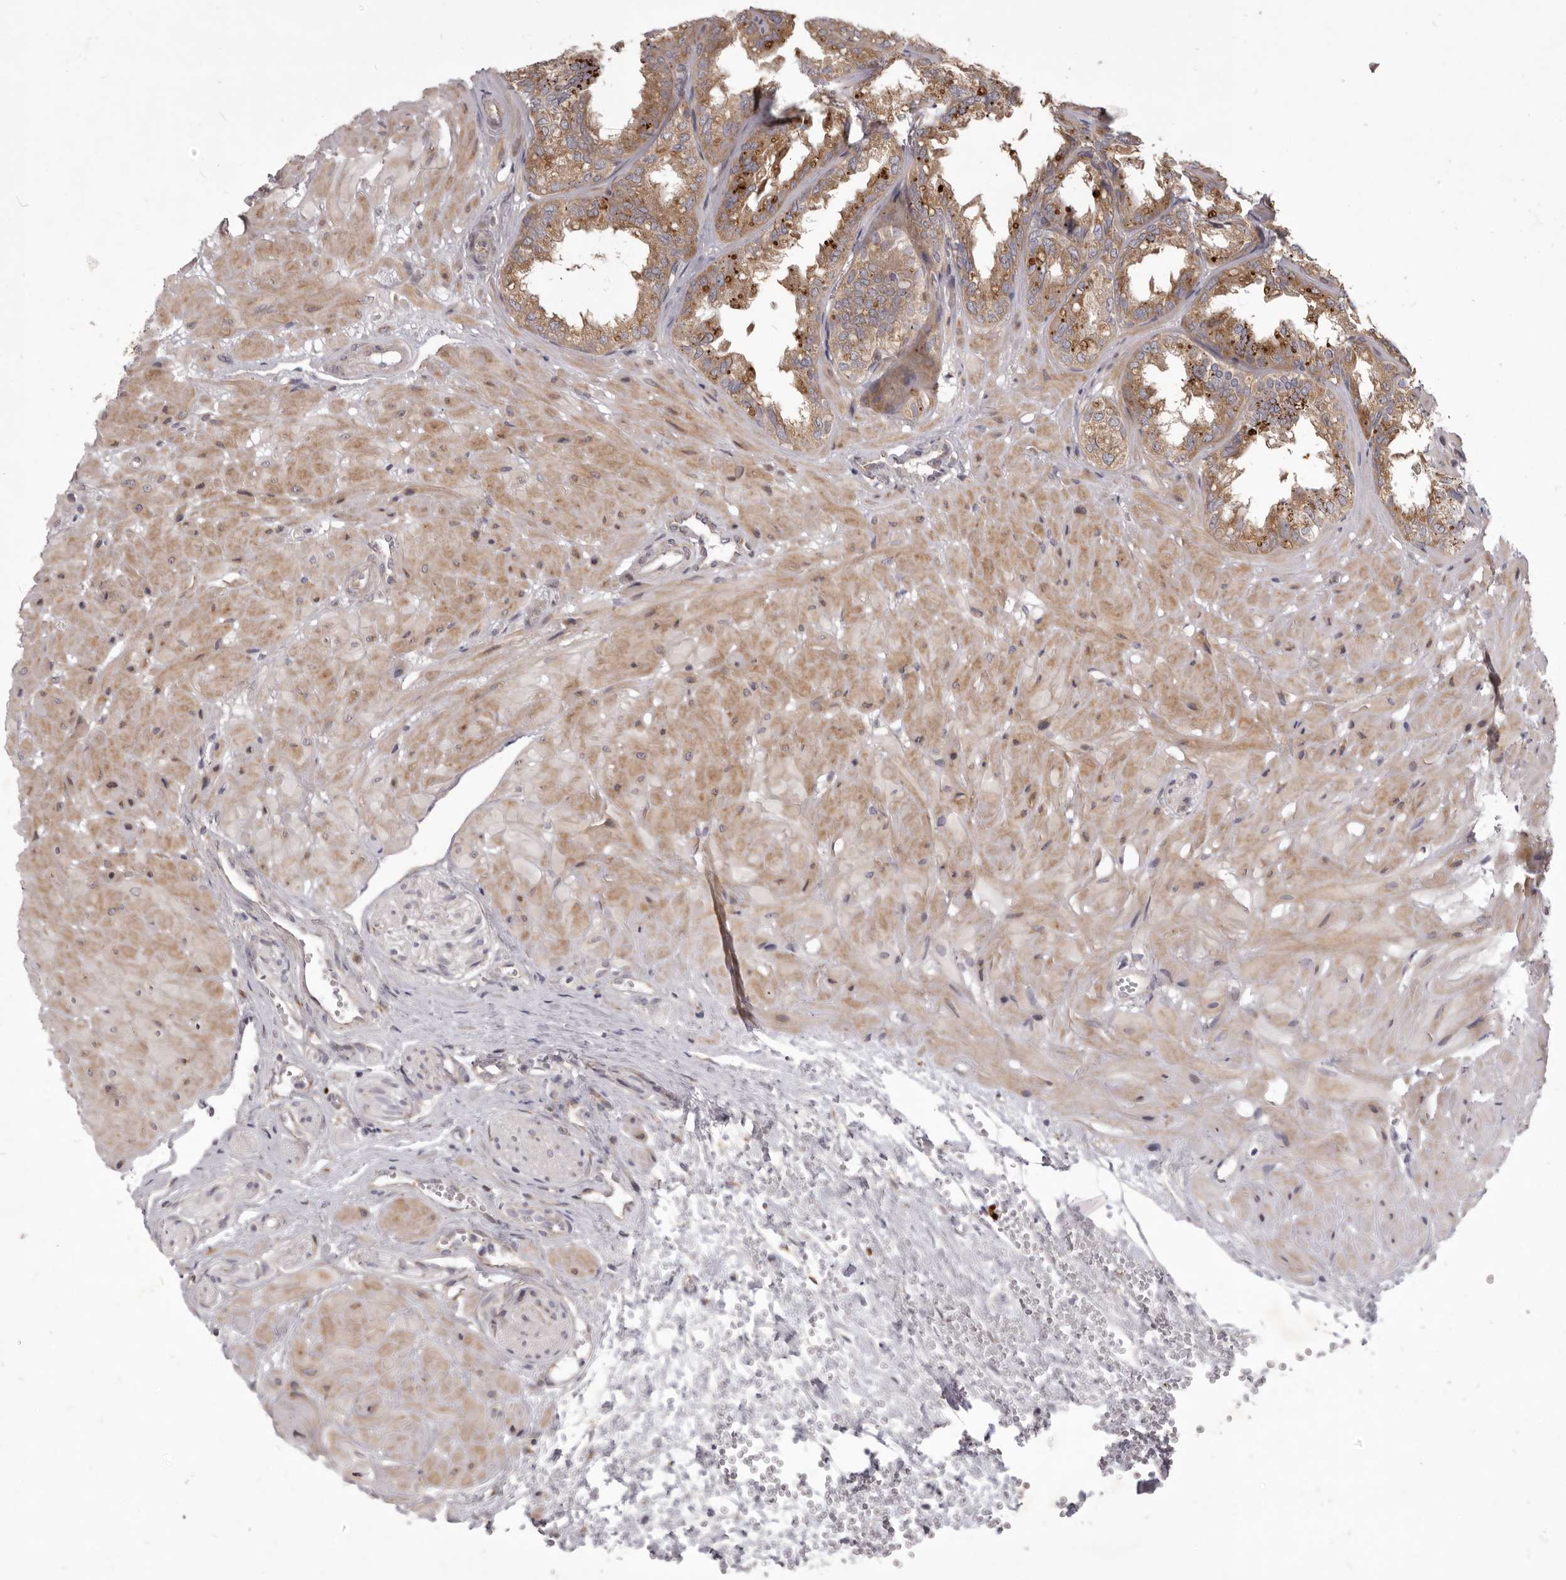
{"staining": {"intensity": "moderate", "quantity": ">75%", "location": "cytoplasmic/membranous"}, "tissue": "seminal vesicle", "cell_type": "Glandular cells", "image_type": "normal", "snomed": [{"axis": "morphology", "description": "Normal tissue, NOS"}, {"axis": "topography", "description": "Prostate"}, {"axis": "topography", "description": "Seminal veicle"}], "caption": "Immunohistochemistry (IHC) of unremarkable seminal vesicle reveals medium levels of moderate cytoplasmic/membranous staining in approximately >75% of glandular cells. (DAB IHC with brightfield microscopy, high magnification).", "gene": "TBC1D8B", "patient": {"sex": "male", "age": 51}}